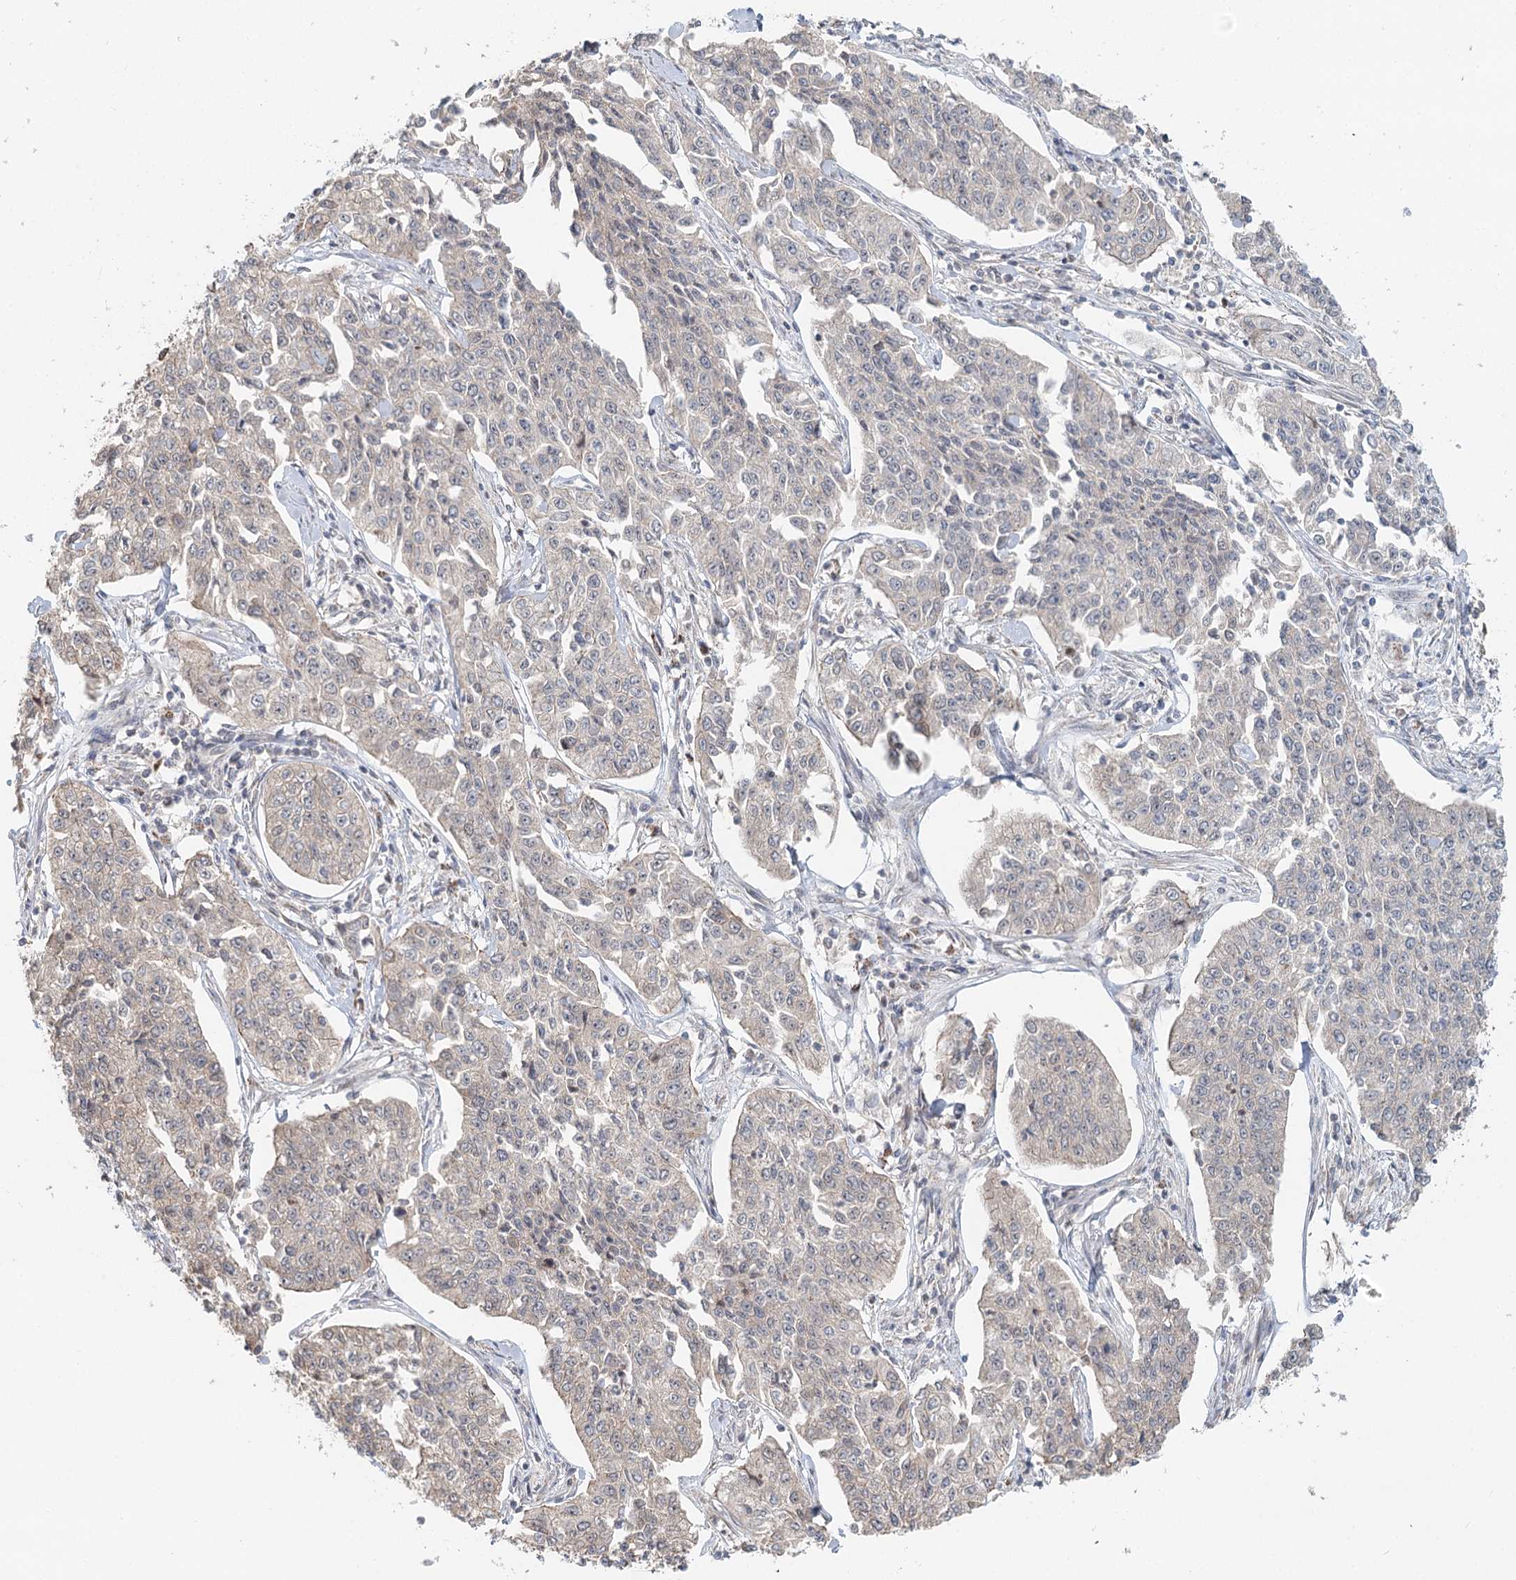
{"staining": {"intensity": "negative", "quantity": "none", "location": "none"}, "tissue": "cervical cancer", "cell_type": "Tumor cells", "image_type": "cancer", "snomed": [{"axis": "morphology", "description": "Squamous cell carcinoma, NOS"}, {"axis": "topography", "description": "Cervix"}], "caption": "Tumor cells show no significant expression in cervical squamous cell carcinoma.", "gene": "GPALPP1", "patient": {"sex": "female", "age": 35}}